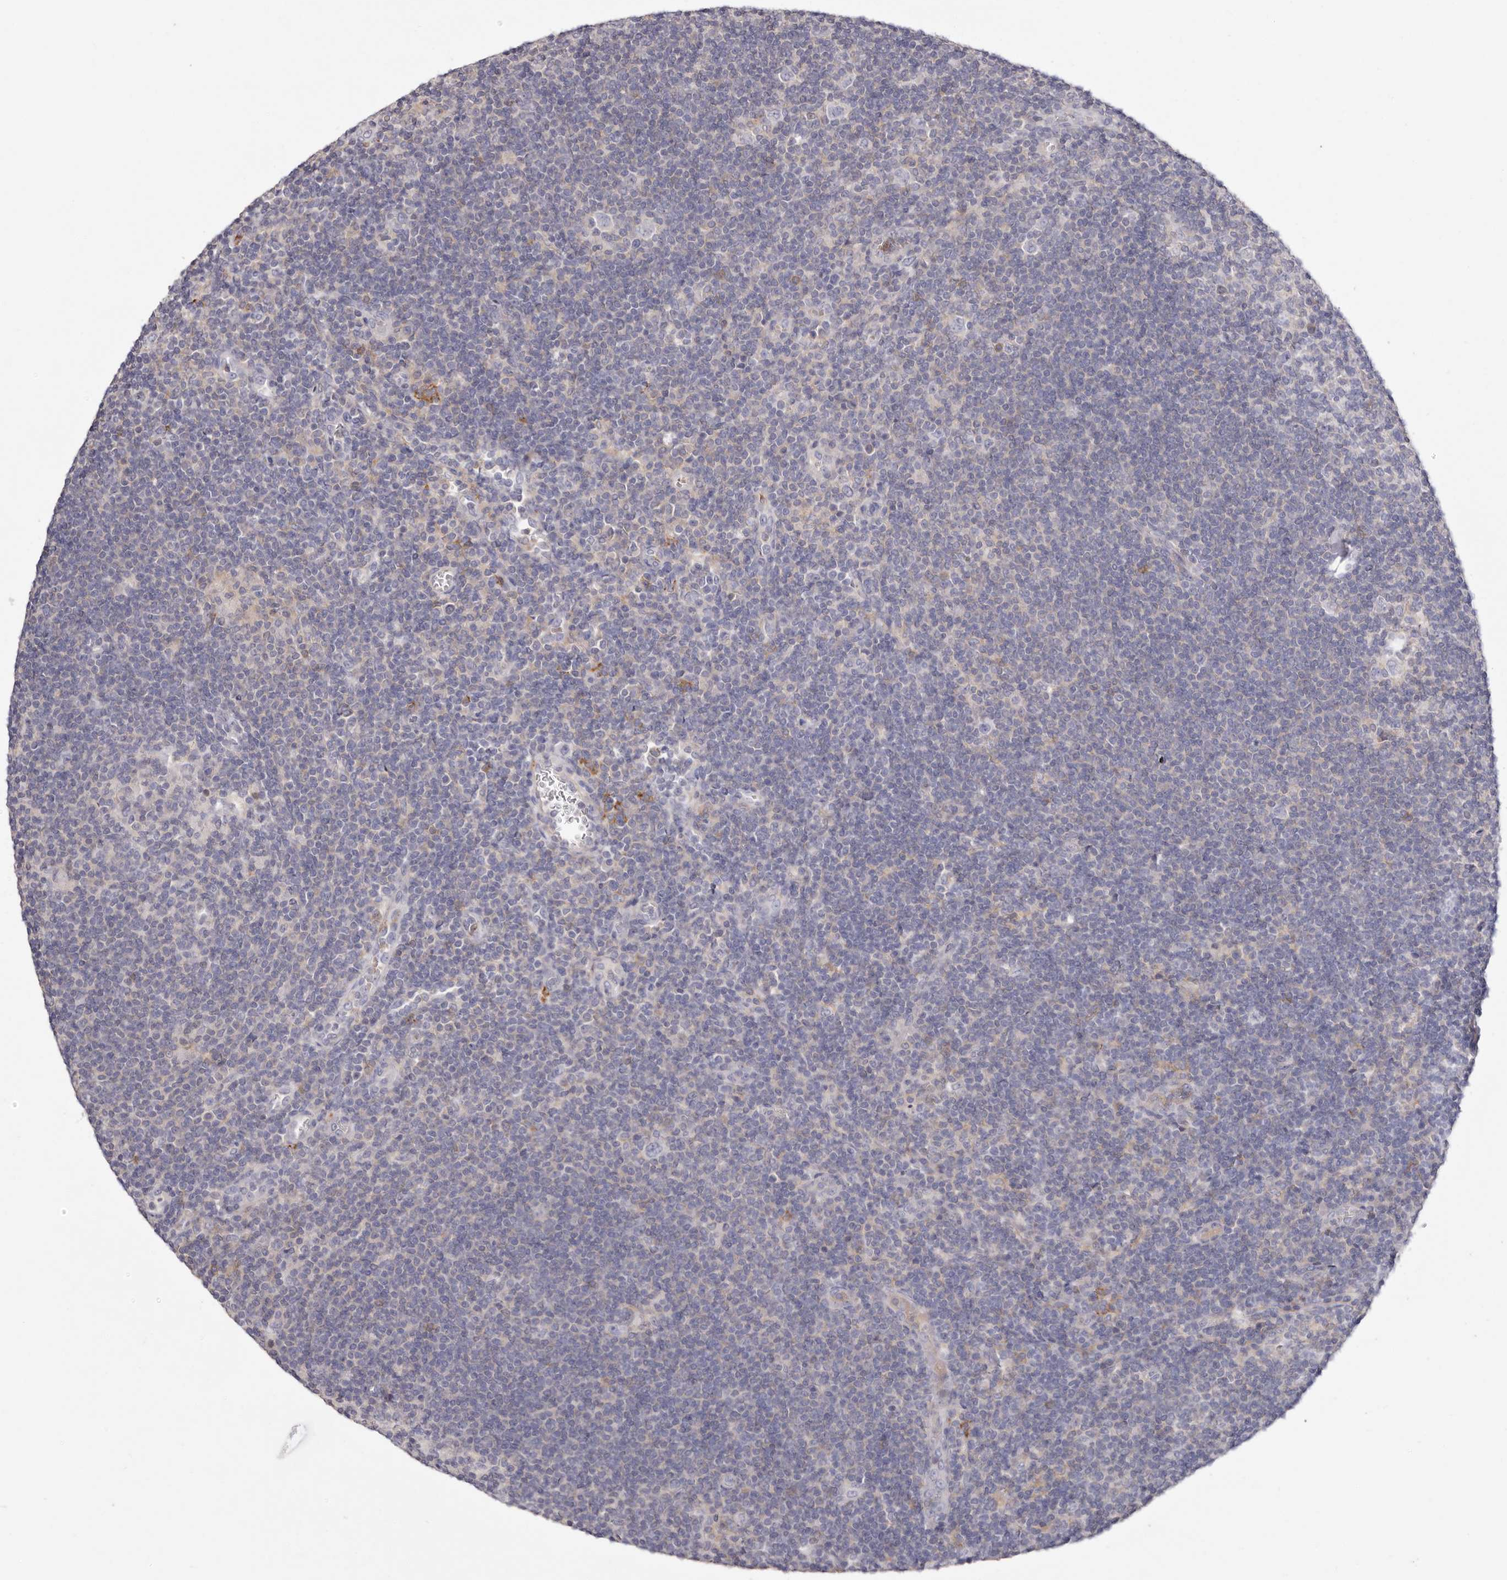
{"staining": {"intensity": "negative", "quantity": "none", "location": "none"}, "tissue": "lymphoma", "cell_type": "Tumor cells", "image_type": "cancer", "snomed": [{"axis": "morphology", "description": "Hodgkin's disease, NOS"}, {"axis": "topography", "description": "Lymph node"}], "caption": "This is an immunohistochemistry photomicrograph of lymphoma. There is no expression in tumor cells.", "gene": "S1PR5", "patient": {"sex": "female", "age": 57}}